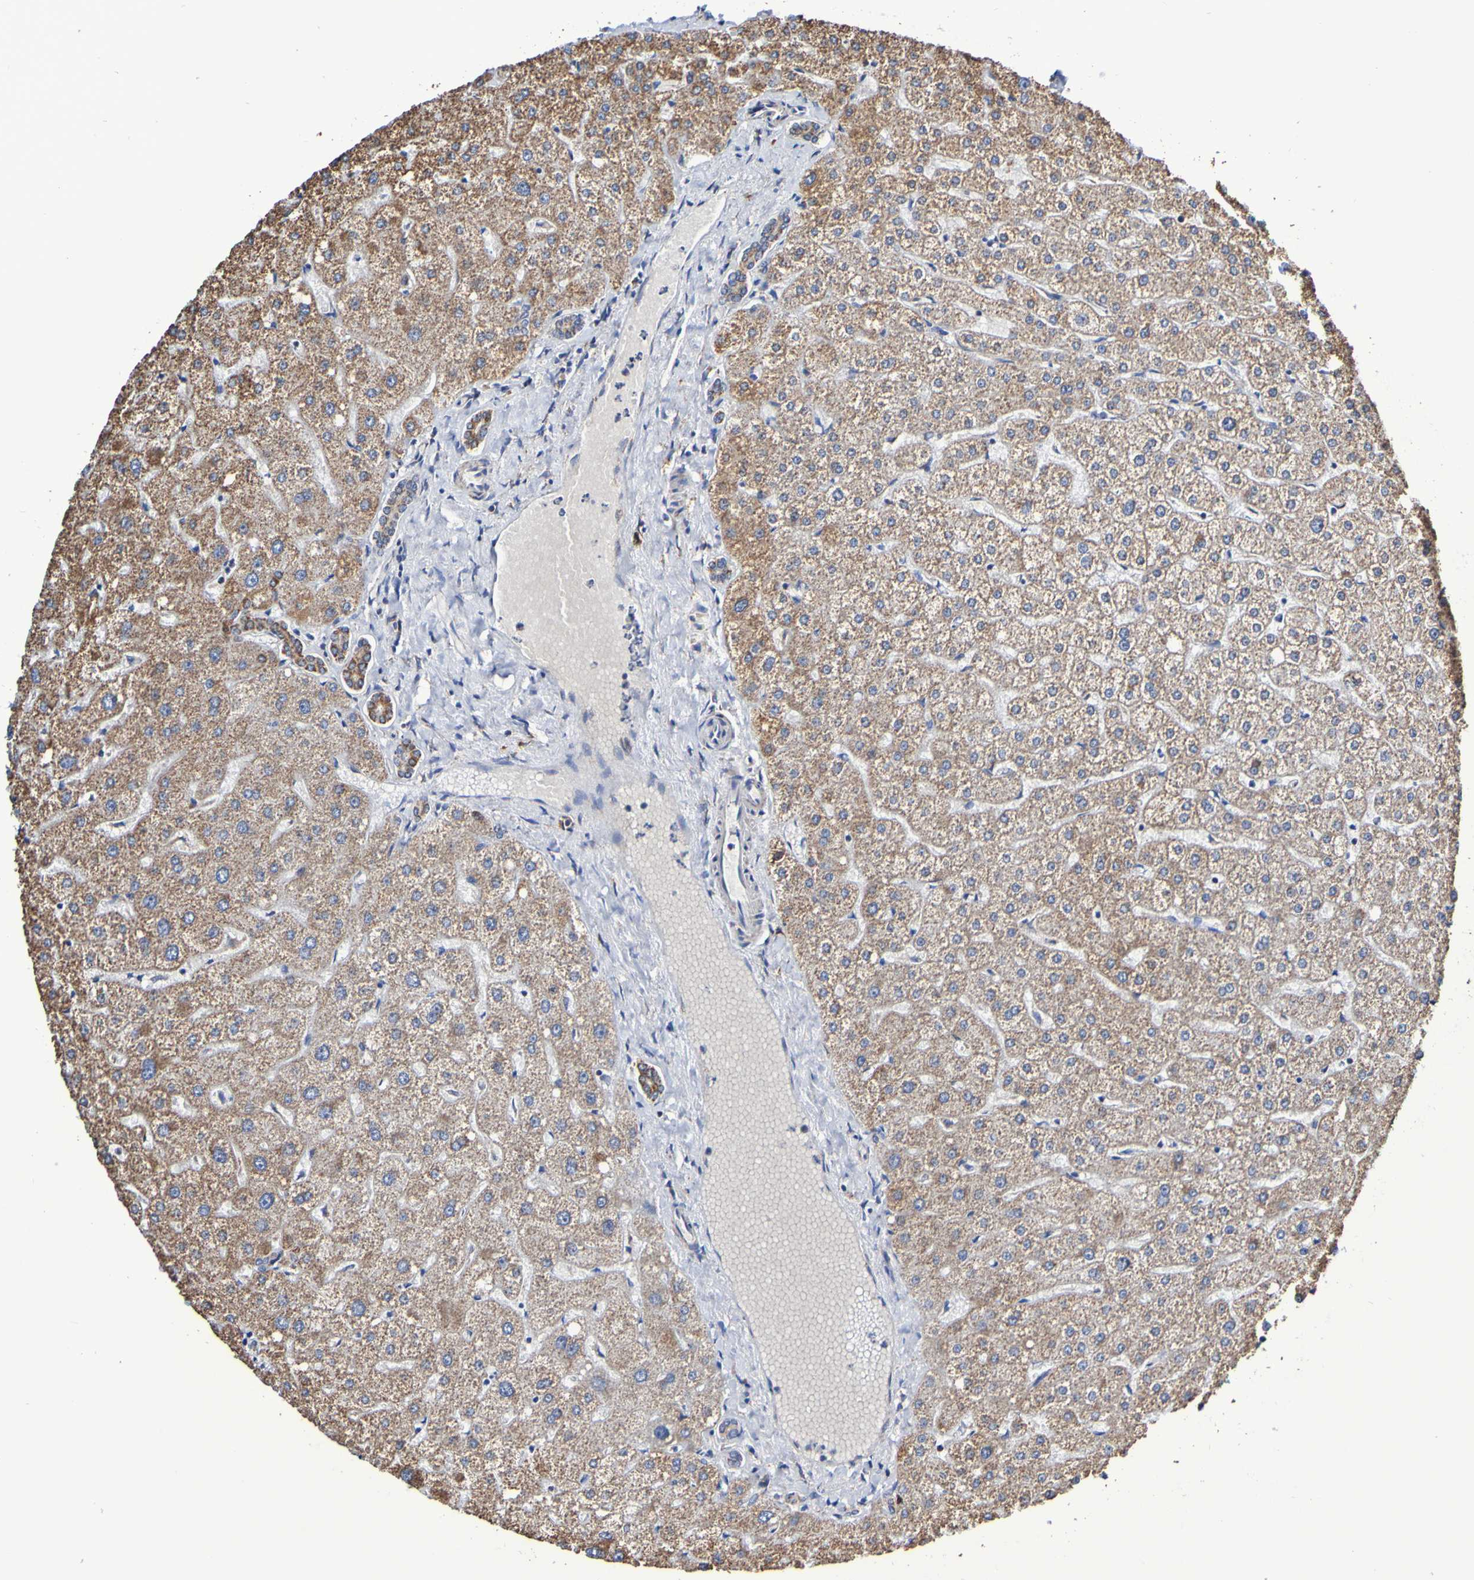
{"staining": {"intensity": "moderate", "quantity": ">75%", "location": "cytoplasmic/membranous"}, "tissue": "liver", "cell_type": "Cholangiocytes", "image_type": "normal", "snomed": [{"axis": "morphology", "description": "Normal tissue, NOS"}, {"axis": "topography", "description": "Liver"}], "caption": "Protein staining of unremarkable liver demonstrates moderate cytoplasmic/membranous staining in approximately >75% of cholangiocytes.", "gene": "IL18R1", "patient": {"sex": "male", "age": 73}}